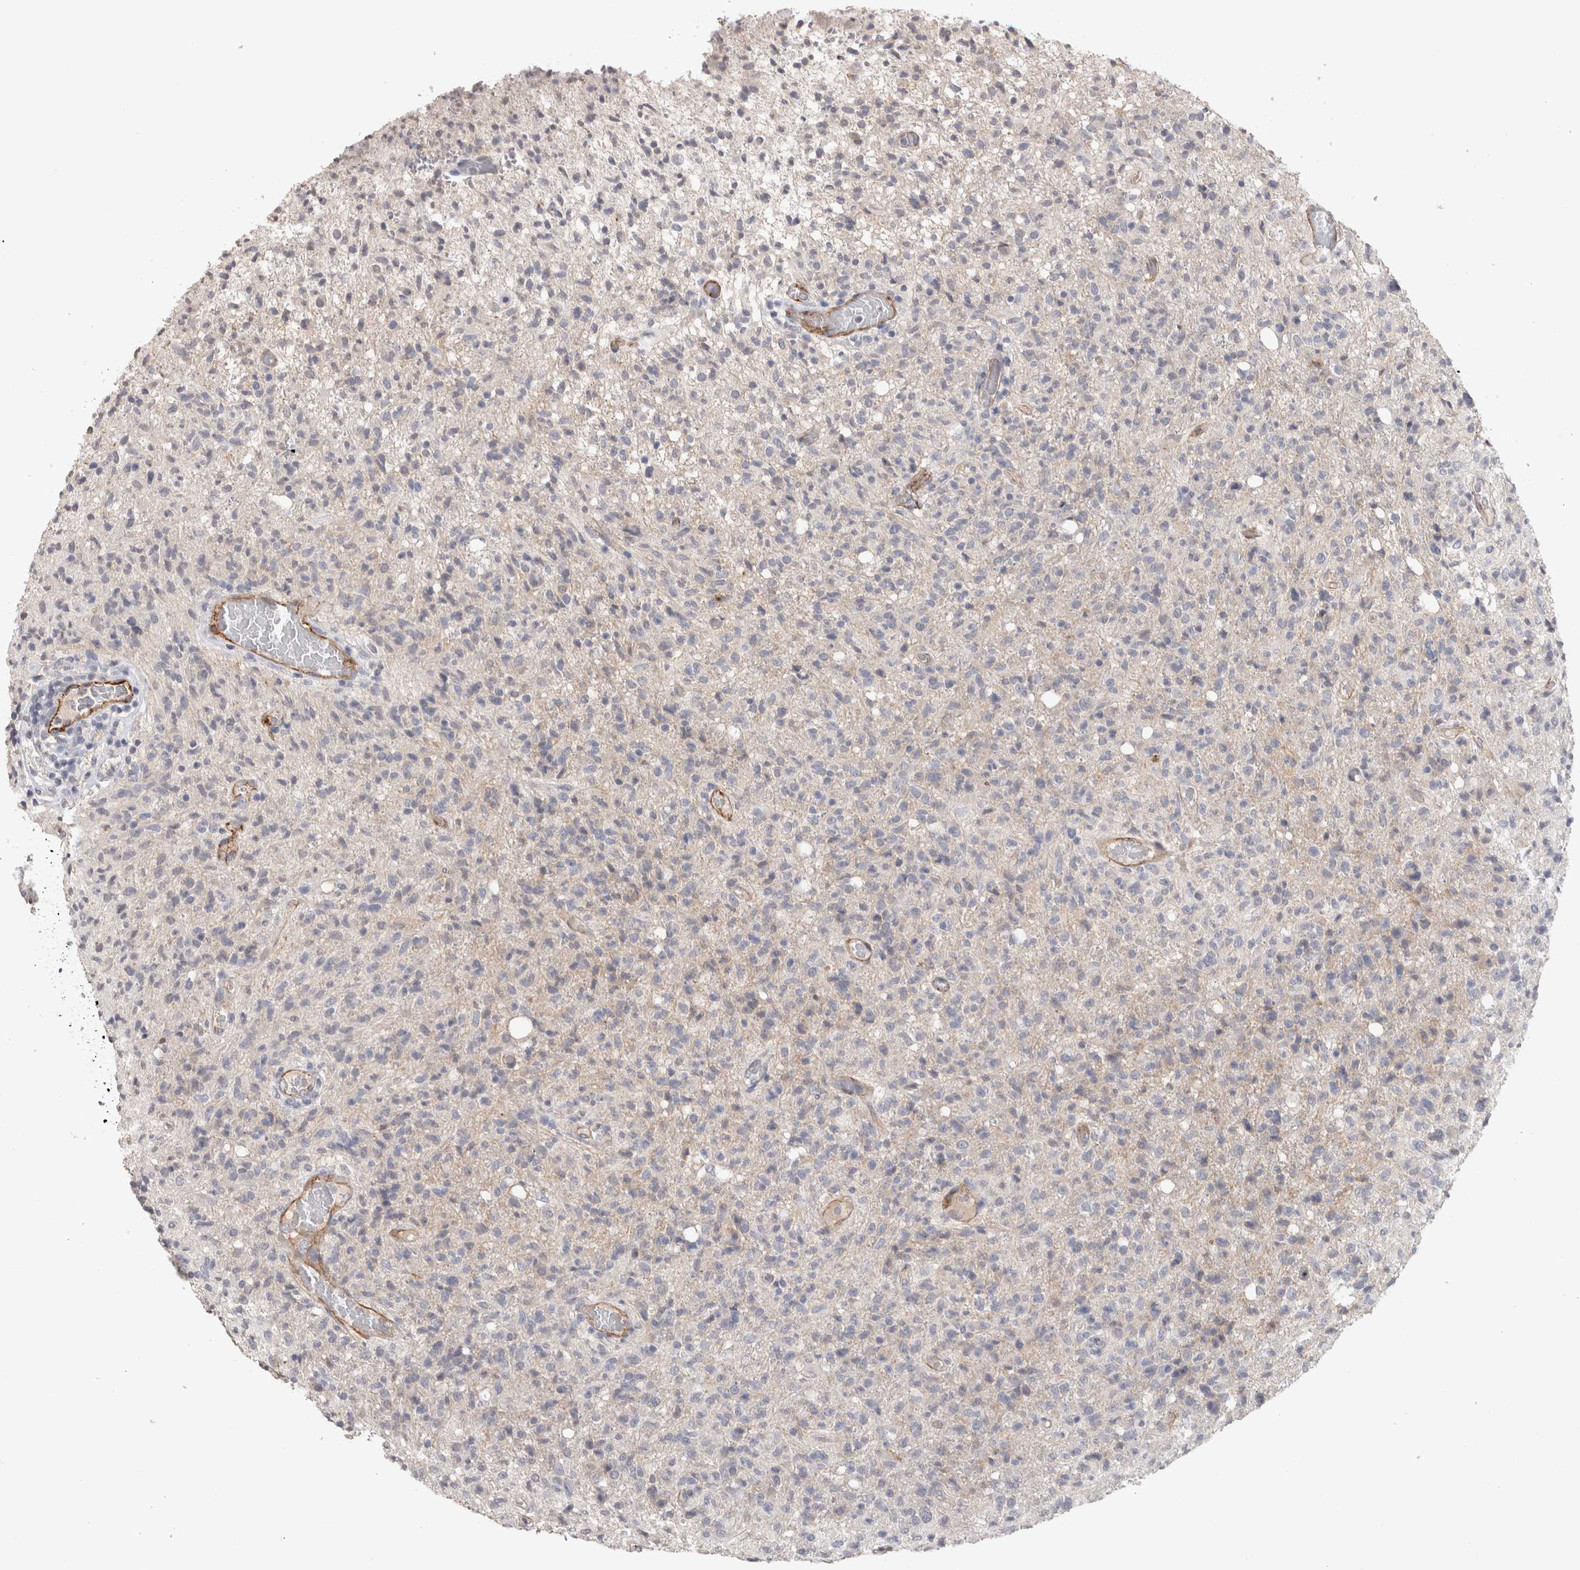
{"staining": {"intensity": "negative", "quantity": "none", "location": "none"}, "tissue": "glioma", "cell_type": "Tumor cells", "image_type": "cancer", "snomed": [{"axis": "morphology", "description": "Glioma, malignant, High grade"}, {"axis": "topography", "description": "Brain"}], "caption": "Photomicrograph shows no significant protein expression in tumor cells of glioma.", "gene": "CDH6", "patient": {"sex": "female", "age": 57}}